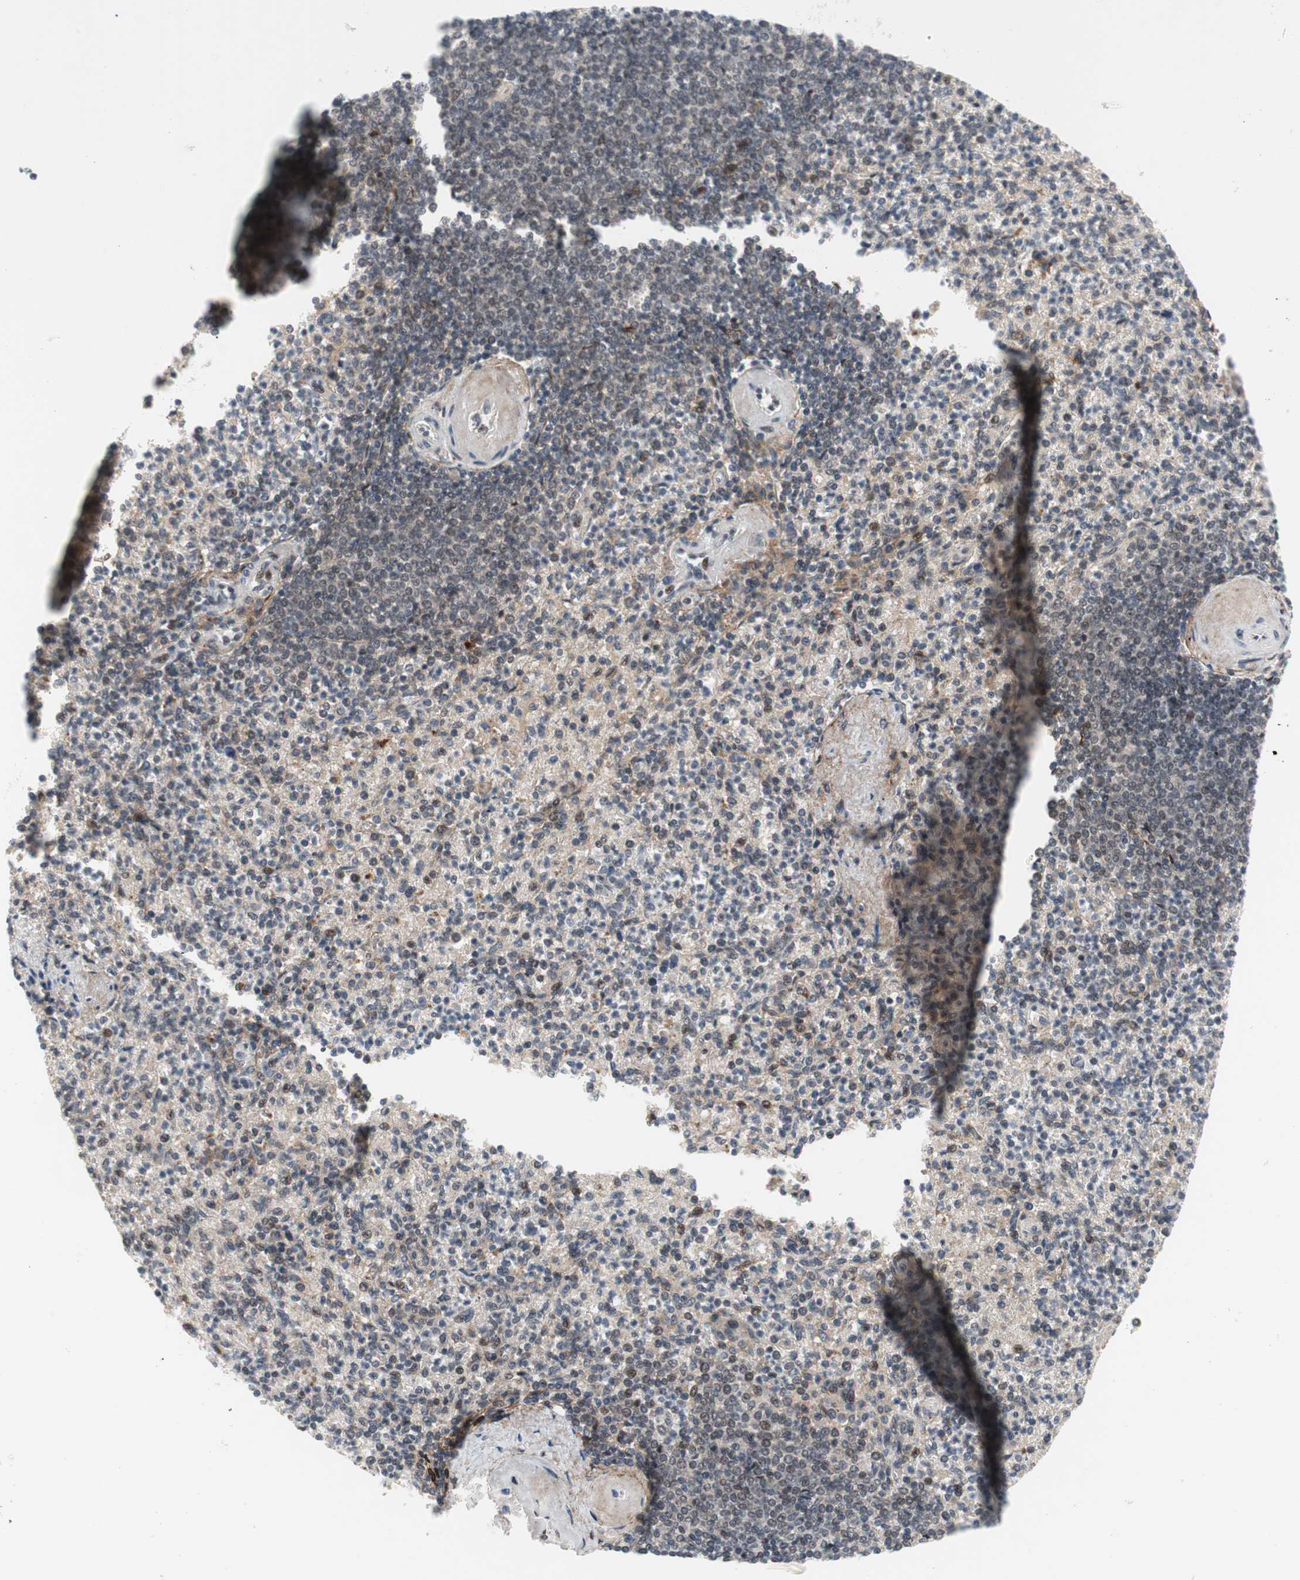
{"staining": {"intensity": "moderate", "quantity": "<25%", "location": "nuclear"}, "tissue": "spleen", "cell_type": "Cells in red pulp", "image_type": "normal", "snomed": [{"axis": "morphology", "description": "Normal tissue, NOS"}, {"axis": "topography", "description": "Spleen"}], "caption": "Immunohistochemical staining of normal spleen shows low levels of moderate nuclear staining in approximately <25% of cells in red pulp.", "gene": "TCF12", "patient": {"sex": "female", "age": 74}}